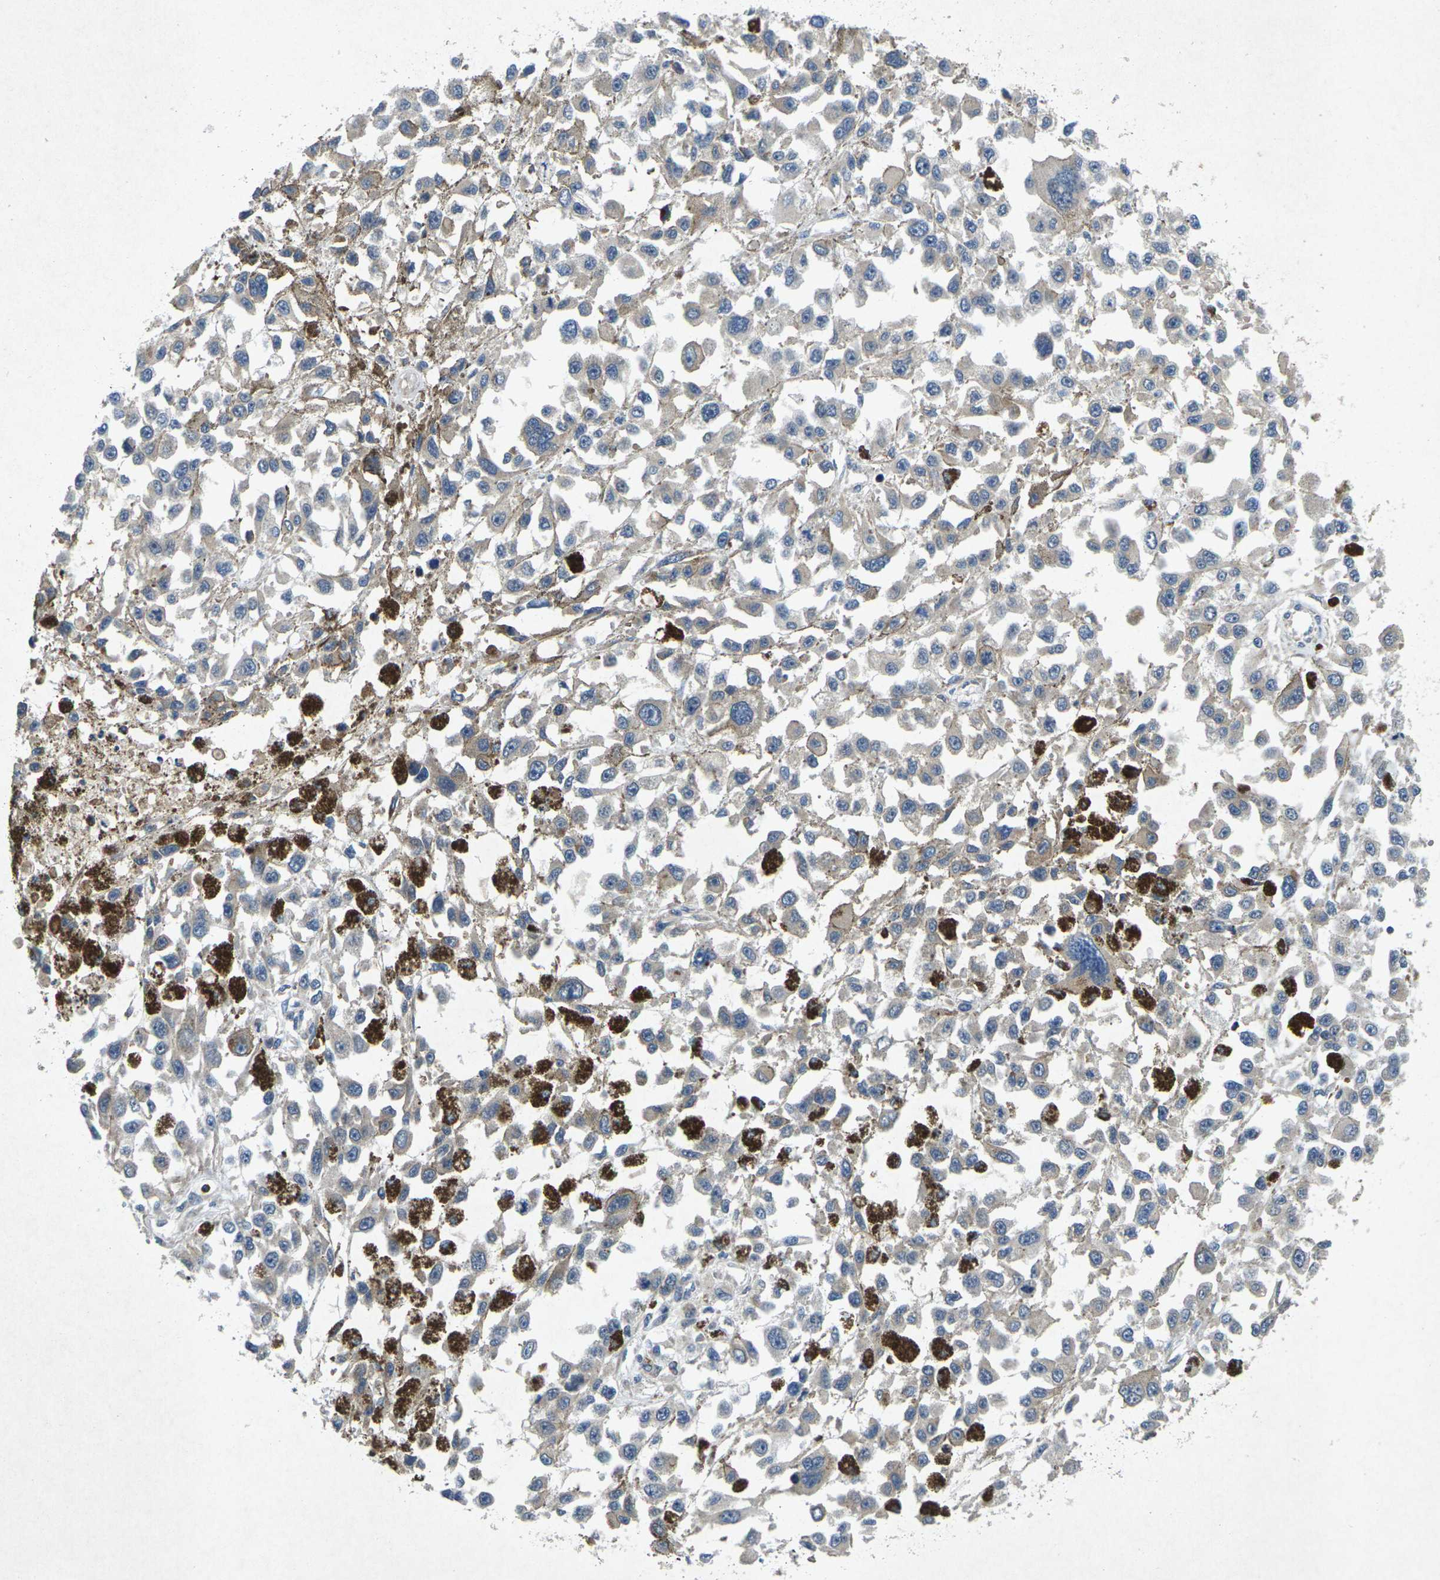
{"staining": {"intensity": "negative", "quantity": "none", "location": "none"}, "tissue": "melanoma", "cell_type": "Tumor cells", "image_type": "cancer", "snomed": [{"axis": "morphology", "description": "Malignant melanoma, Metastatic site"}, {"axis": "topography", "description": "Lymph node"}], "caption": "Melanoma was stained to show a protein in brown. There is no significant positivity in tumor cells.", "gene": "KIF1B", "patient": {"sex": "male", "age": 59}}